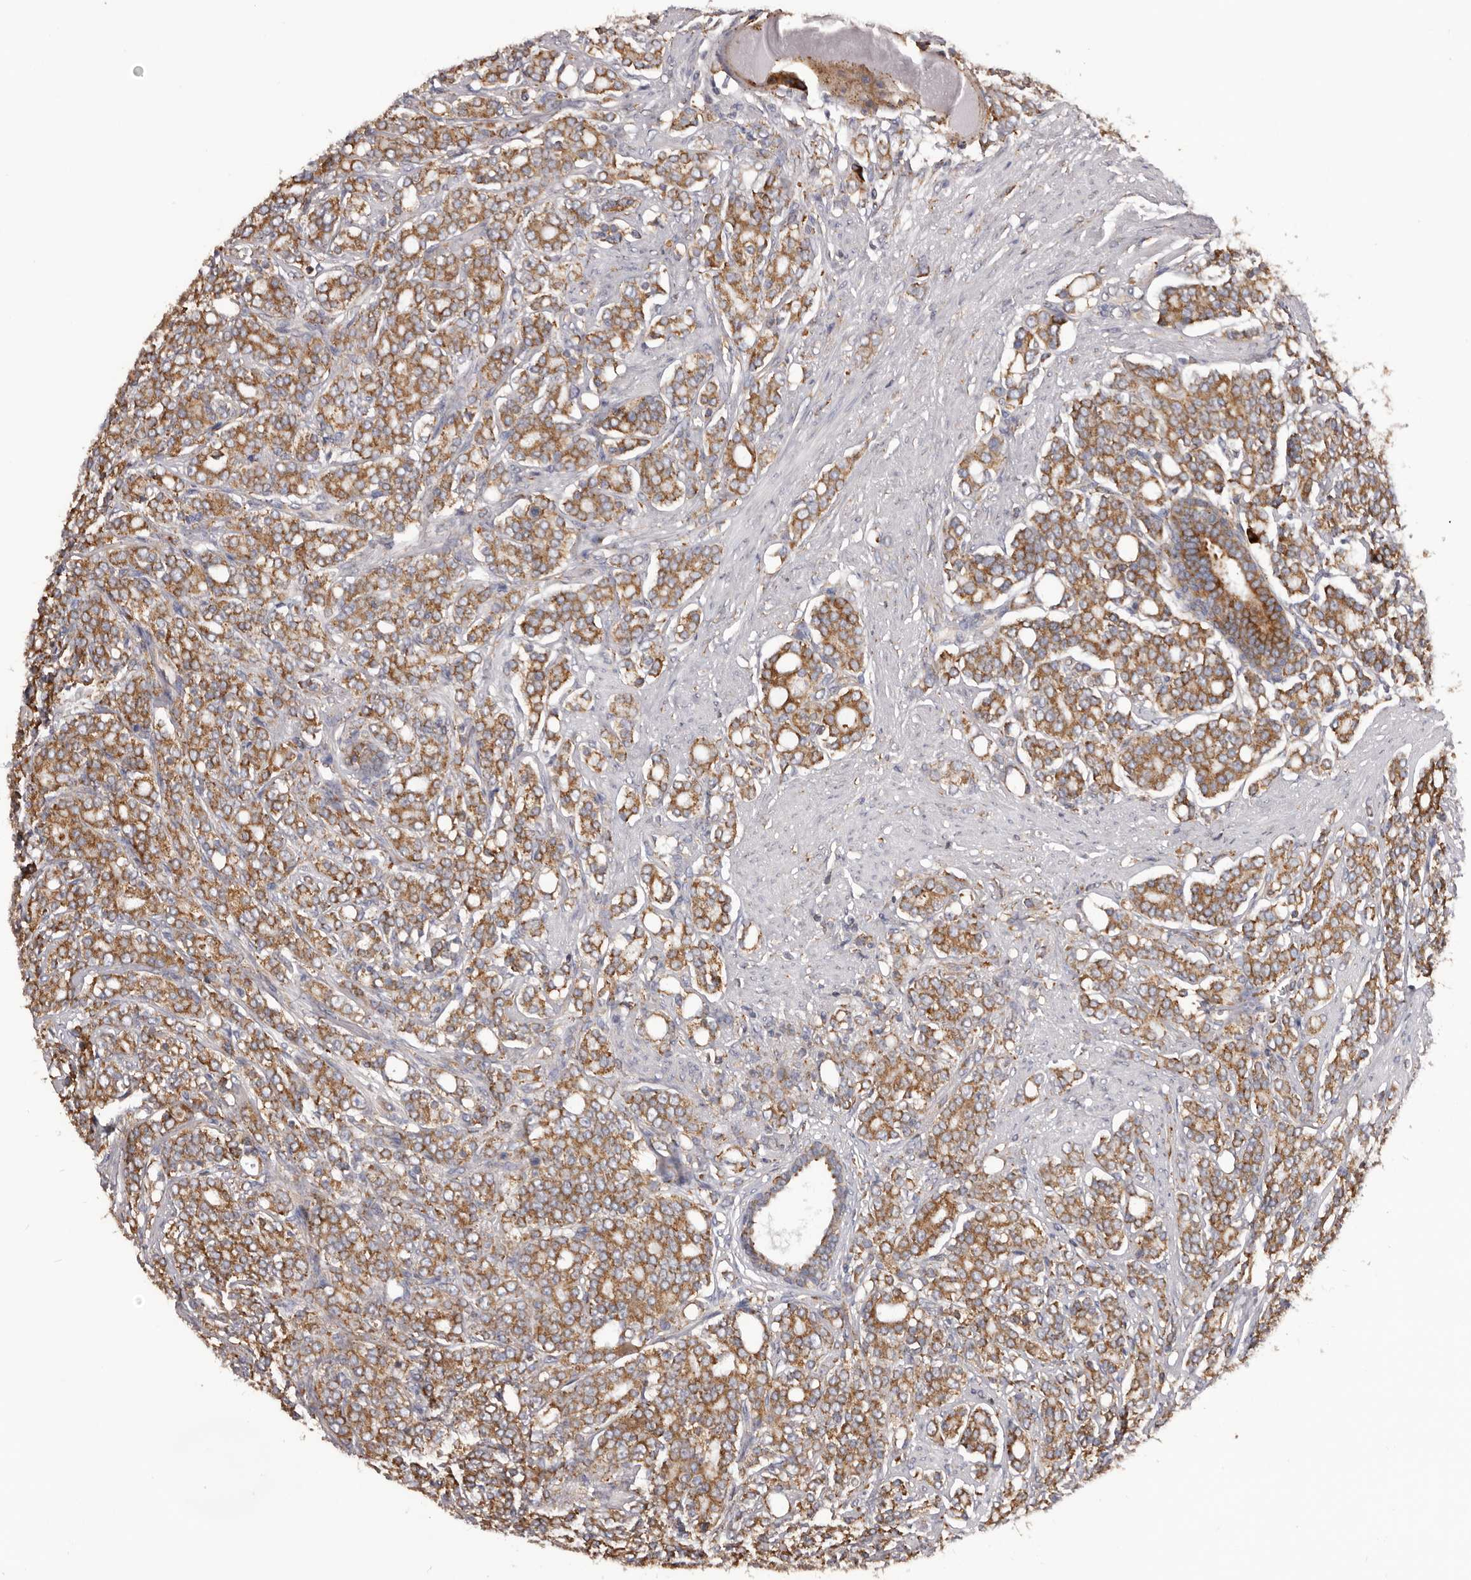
{"staining": {"intensity": "moderate", "quantity": ">75%", "location": "cytoplasmic/membranous"}, "tissue": "prostate cancer", "cell_type": "Tumor cells", "image_type": "cancer", "snomed": [{"axis": "morphology", "description": "Adenocarcinoma, High grade"}, {"axis": "topography", "description": "Prostate"}], "caption": "Prostate cancer (adenocarcinoma (high-grade)) stained for a protein (brown) demonstrates moderate cytoplasmic/membranous positive expression in approximately >75% of tumor cells.", "gene": "QRSL1", "patient": {"sex": "male", "age": 62}}